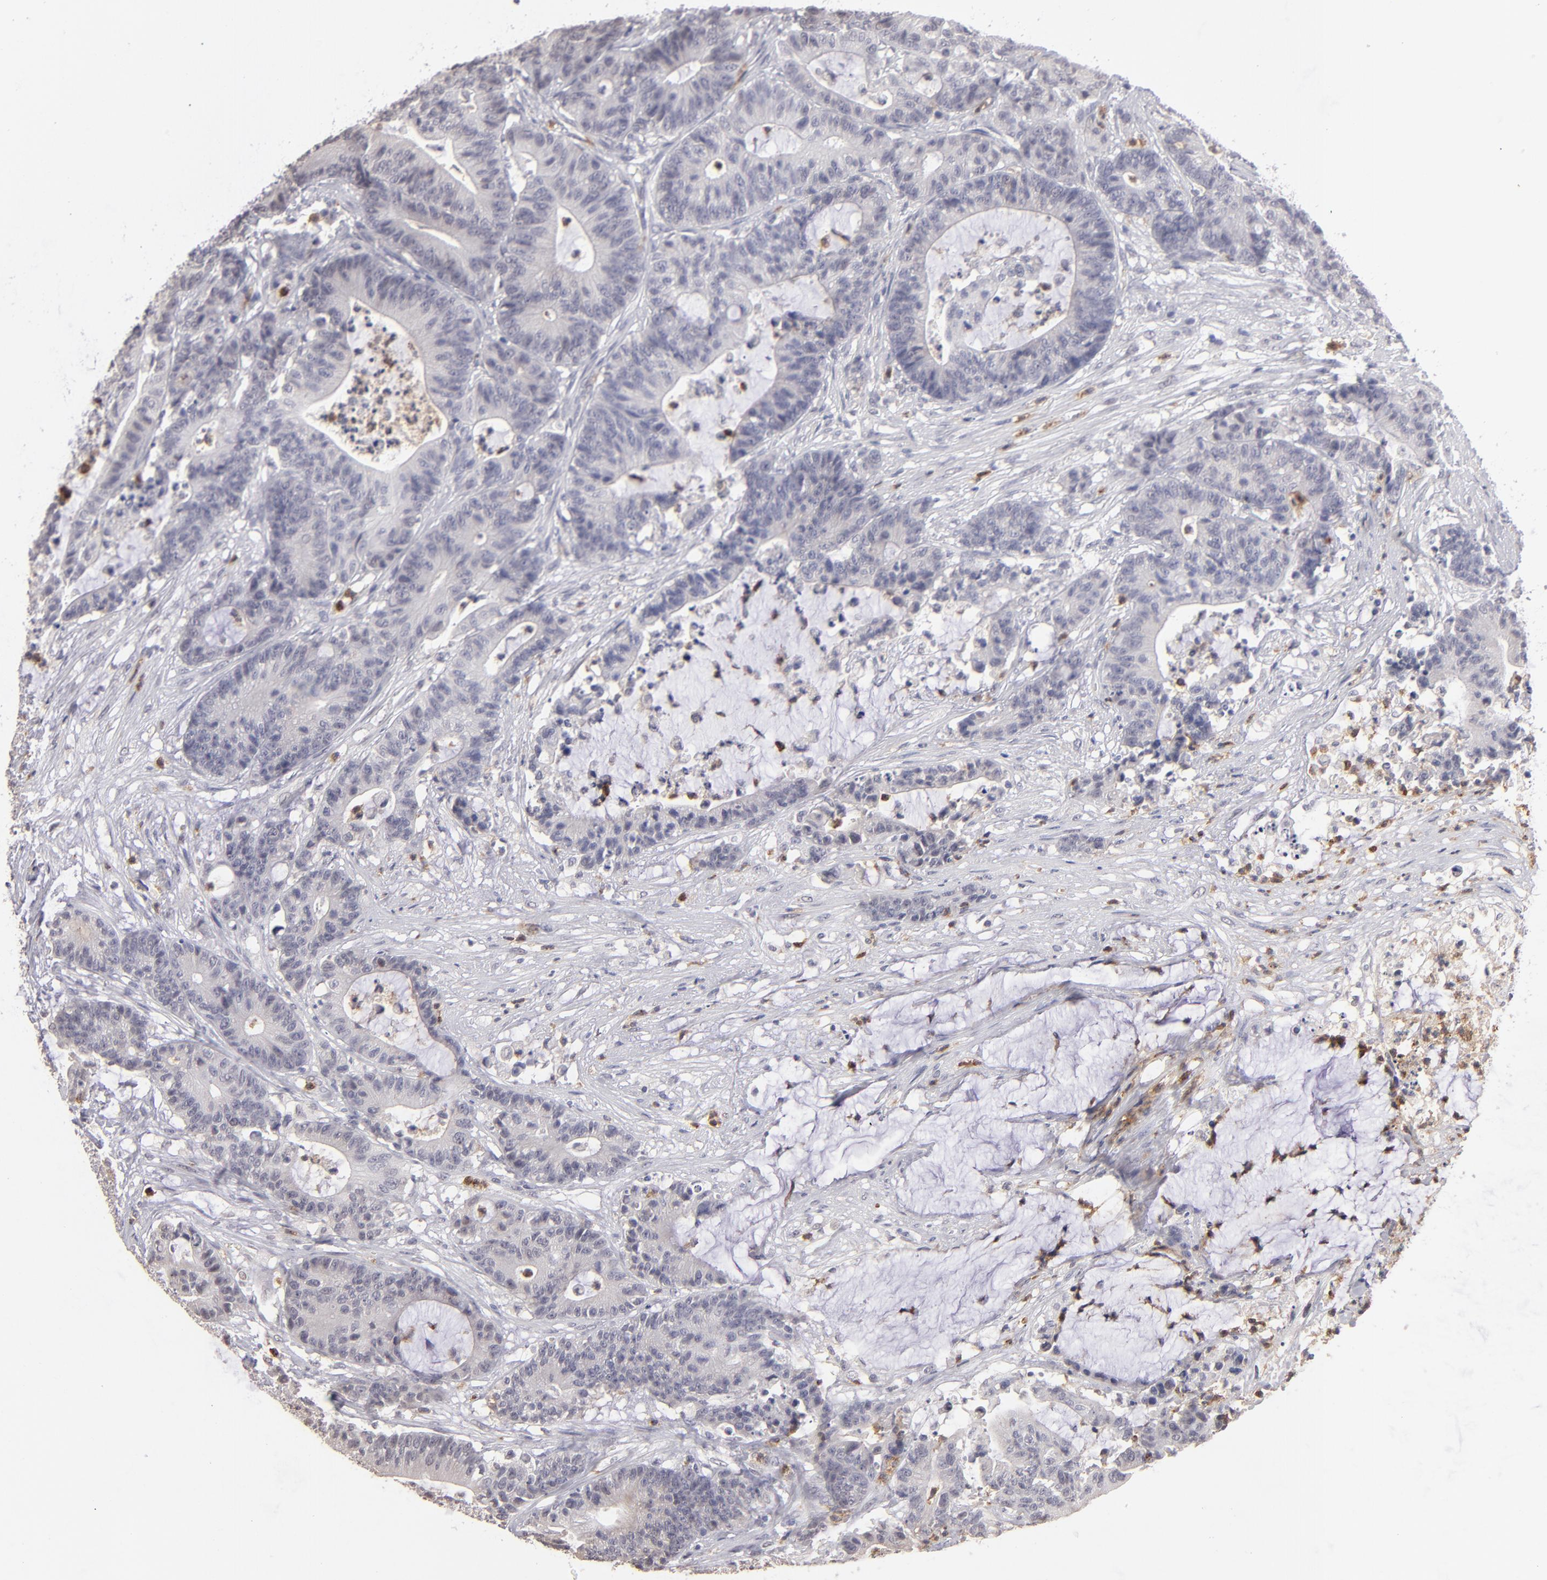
{"staining": {"intensity": "negative", "quantity": "none", "location": "none"}, "tissue": "colorectal cancer", "cell_type": "Tumor cells", "image_type": "cancer", "snomed": [{"axis": "morphology", "description": "Adenocarcinoma, NOS"}, {"axis": "topography", "description": "Colon"}], "caption": "Immunohistochemistry (IHC) histopathology image of human colorectal adenocarcinoma stained for a protein (brown), which demonstrates no expression in tumor cells. The staining is performed using DAB (3,3'-diaminobenzidine) brown chromogen with nuclei counter-stained in using hematoxylin.", "gene": "MGAM", "patient": {"sex": "female", "age": 84}}